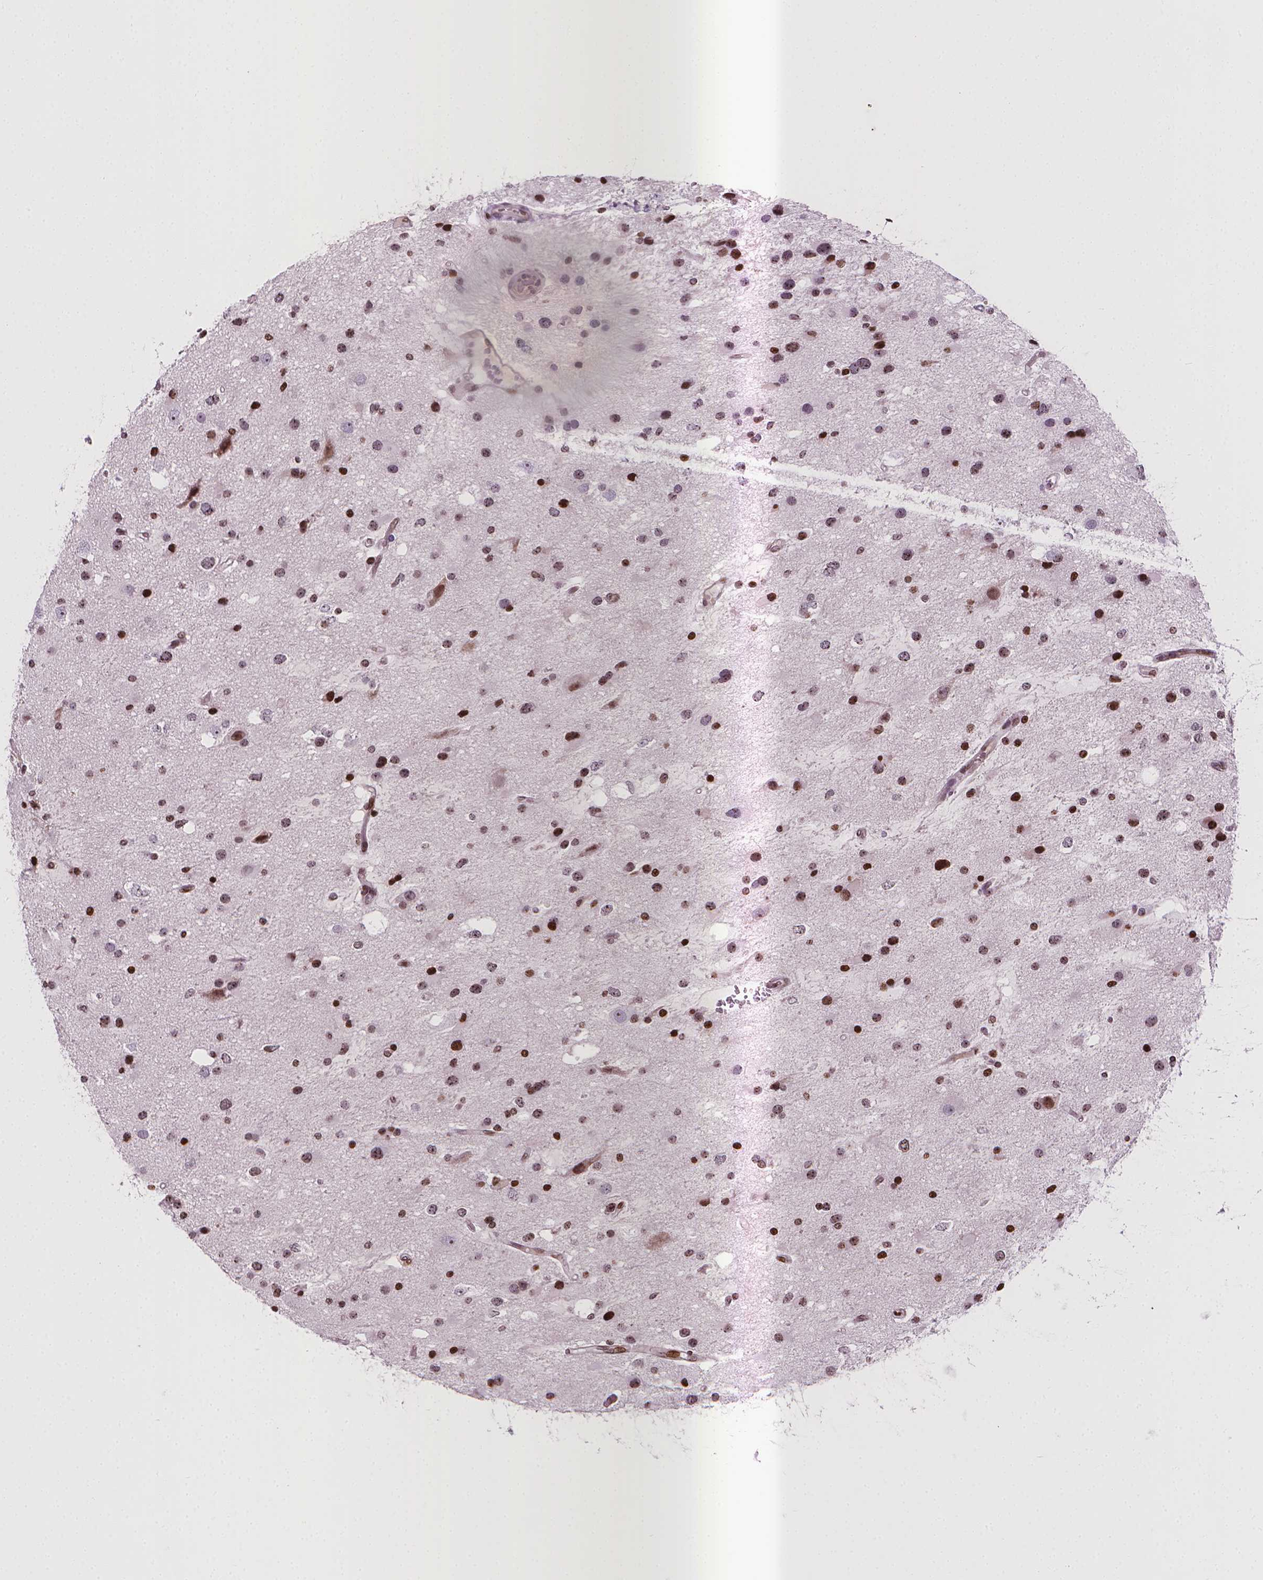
{"staining": {"intensity": "moderate", "quantity": ">75%", "location": "nuclear"}, "tissue": "glioma", "cell_type": "Tumor cells", "image_type": "cancer", "snomed": [{"axis": "morphology", "description": "Glioma, malignant, Low grade"}, {"axis": "topography", "description": "Brain"}], "caption": "Malignant glioma (low-grade) stained with a brown dye displays moderate nuclear positive positivity in about >75% of tumor cells.", "gene": "PIP4K2A", "patient": {"sex": "female", "age": 32}}